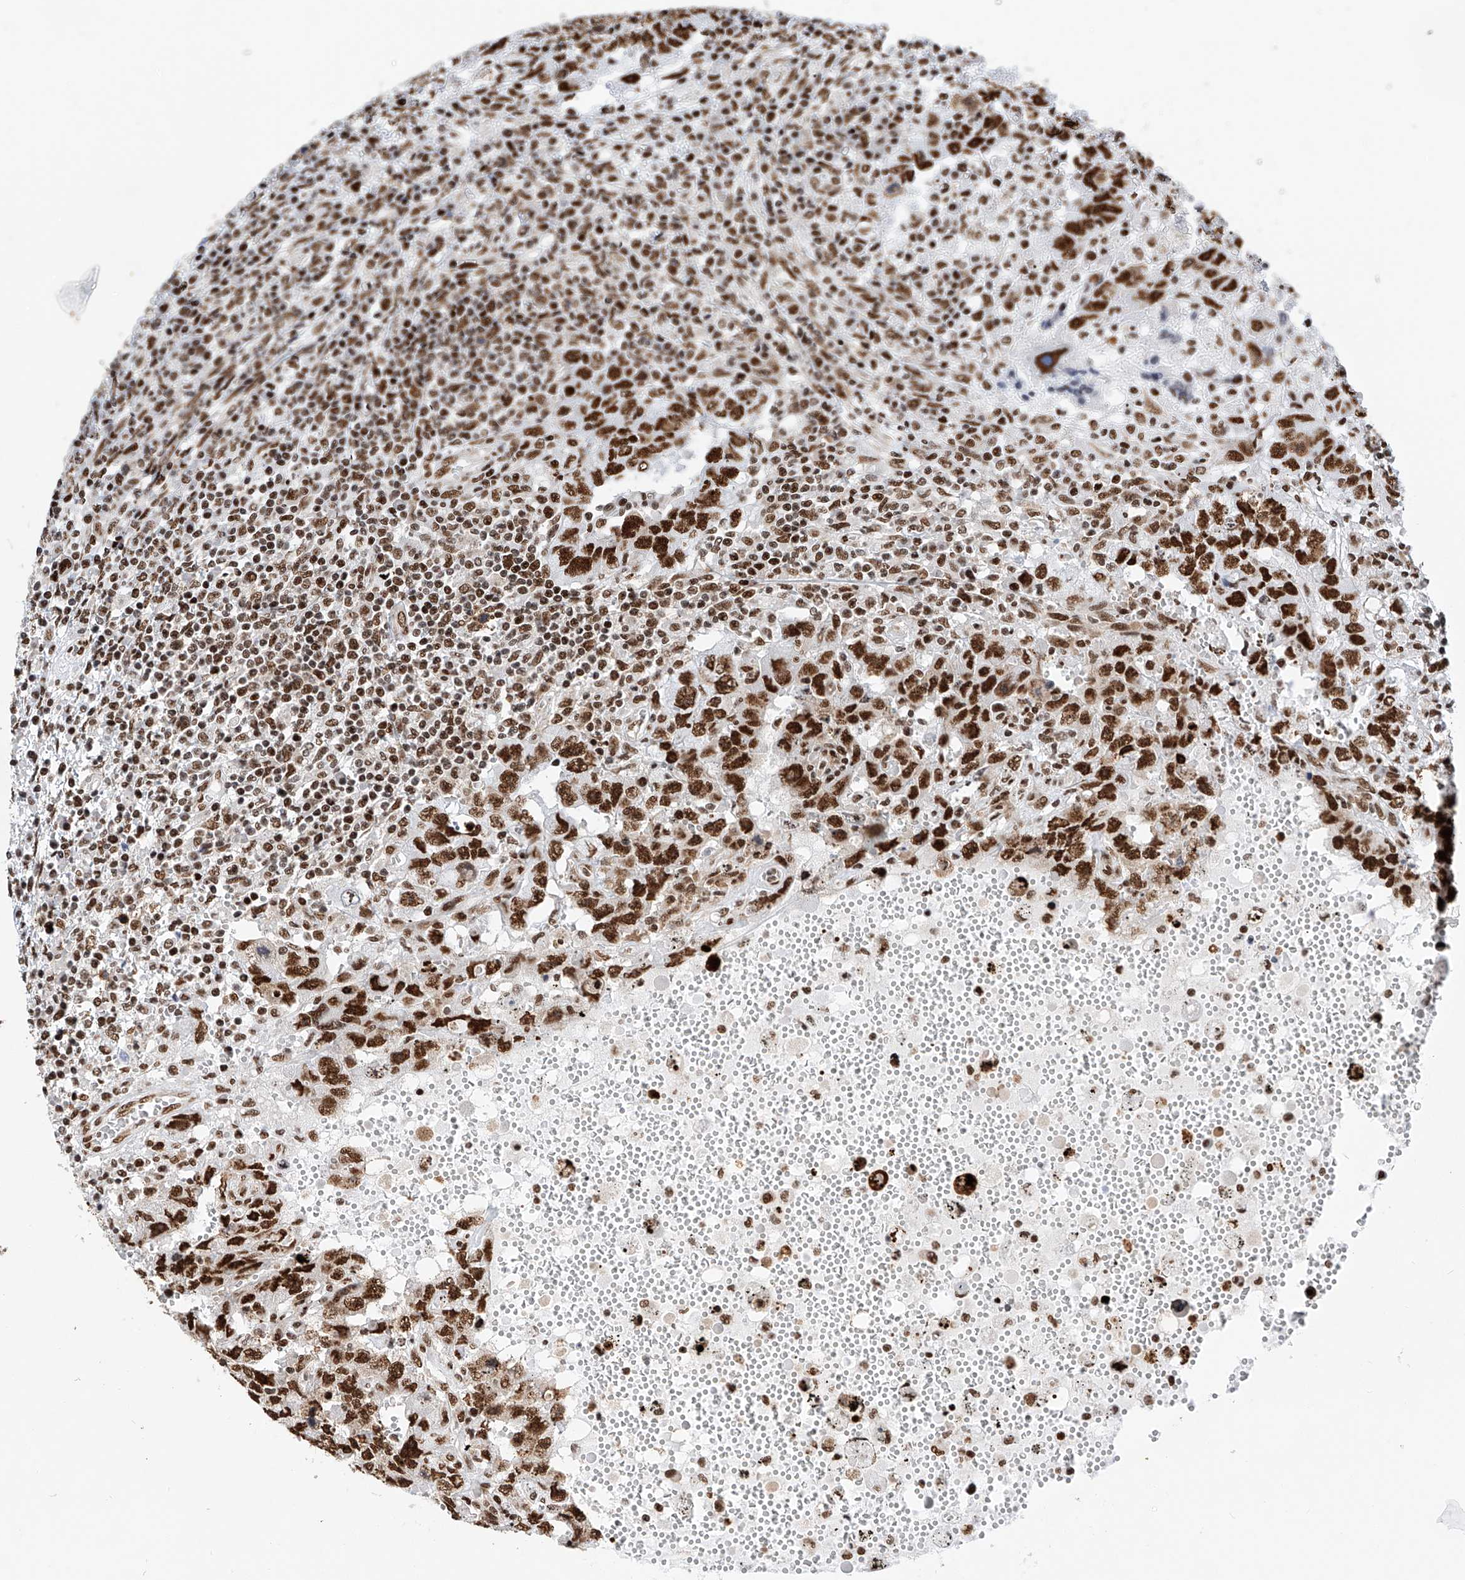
{"staining": {"intensity": "strong", "quantity": ">75%", "location": "nuclear"}, "tissue": "testis cancer", "cell_type": "Tumor cells", "image_type": "cancer", "snomed": [{"axis": "morphology", "description": "Carcinoma, Embryonal, NOS"}, {"axis": "topography", "description": "Testis"}], "caption": "This image exhibits immunohistochemistry (IHC) staining of testis embryonal carcinoma, with high strong nuclear expression in about >75% of tumor cells.", "gene": "SRSF6", "patient": {"sex": "male", "age": 26}}